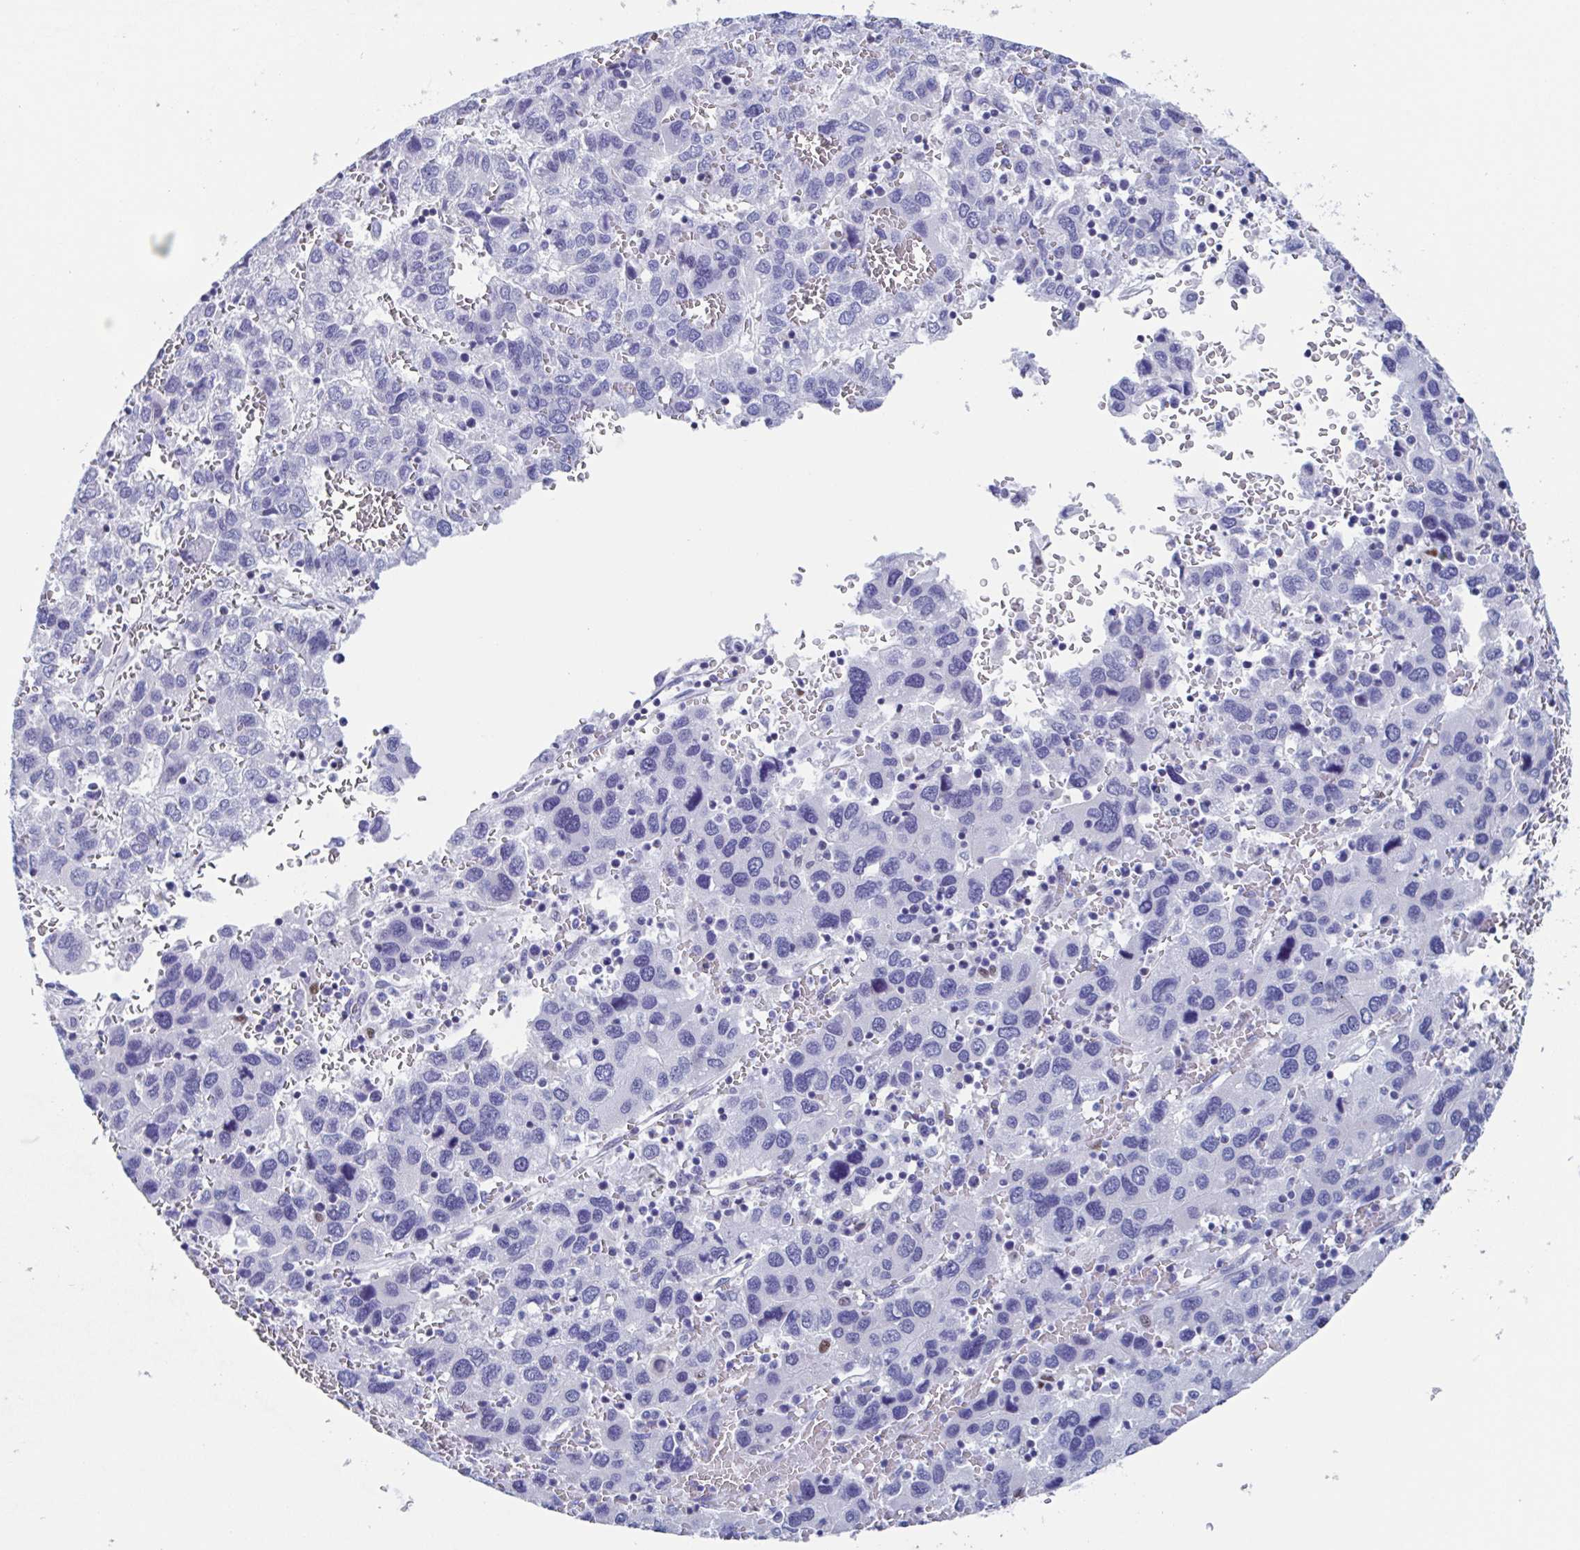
{"staining": {"intensity": "negative", "quantity": "none", "location": "none"}, "tissue": "liver cancer", "cell_type": "Tumor cells", "image_type": "cancer", "snomed": [{"axis": "morphology", "description": "Carcinoma, Hepatocellular, NOS"}, {"axis": "topography", "description": "Liver"}], "caption": "This is a image of immunohistochemistry staining of liver cancer (hepatocellular carcinoma), which shows no staining in tumor cells. (Brightfield microscopy of DAB IHC at high magnification).", "gene": "PBOV1", "patient": {"sex": "male", "age": 69}}